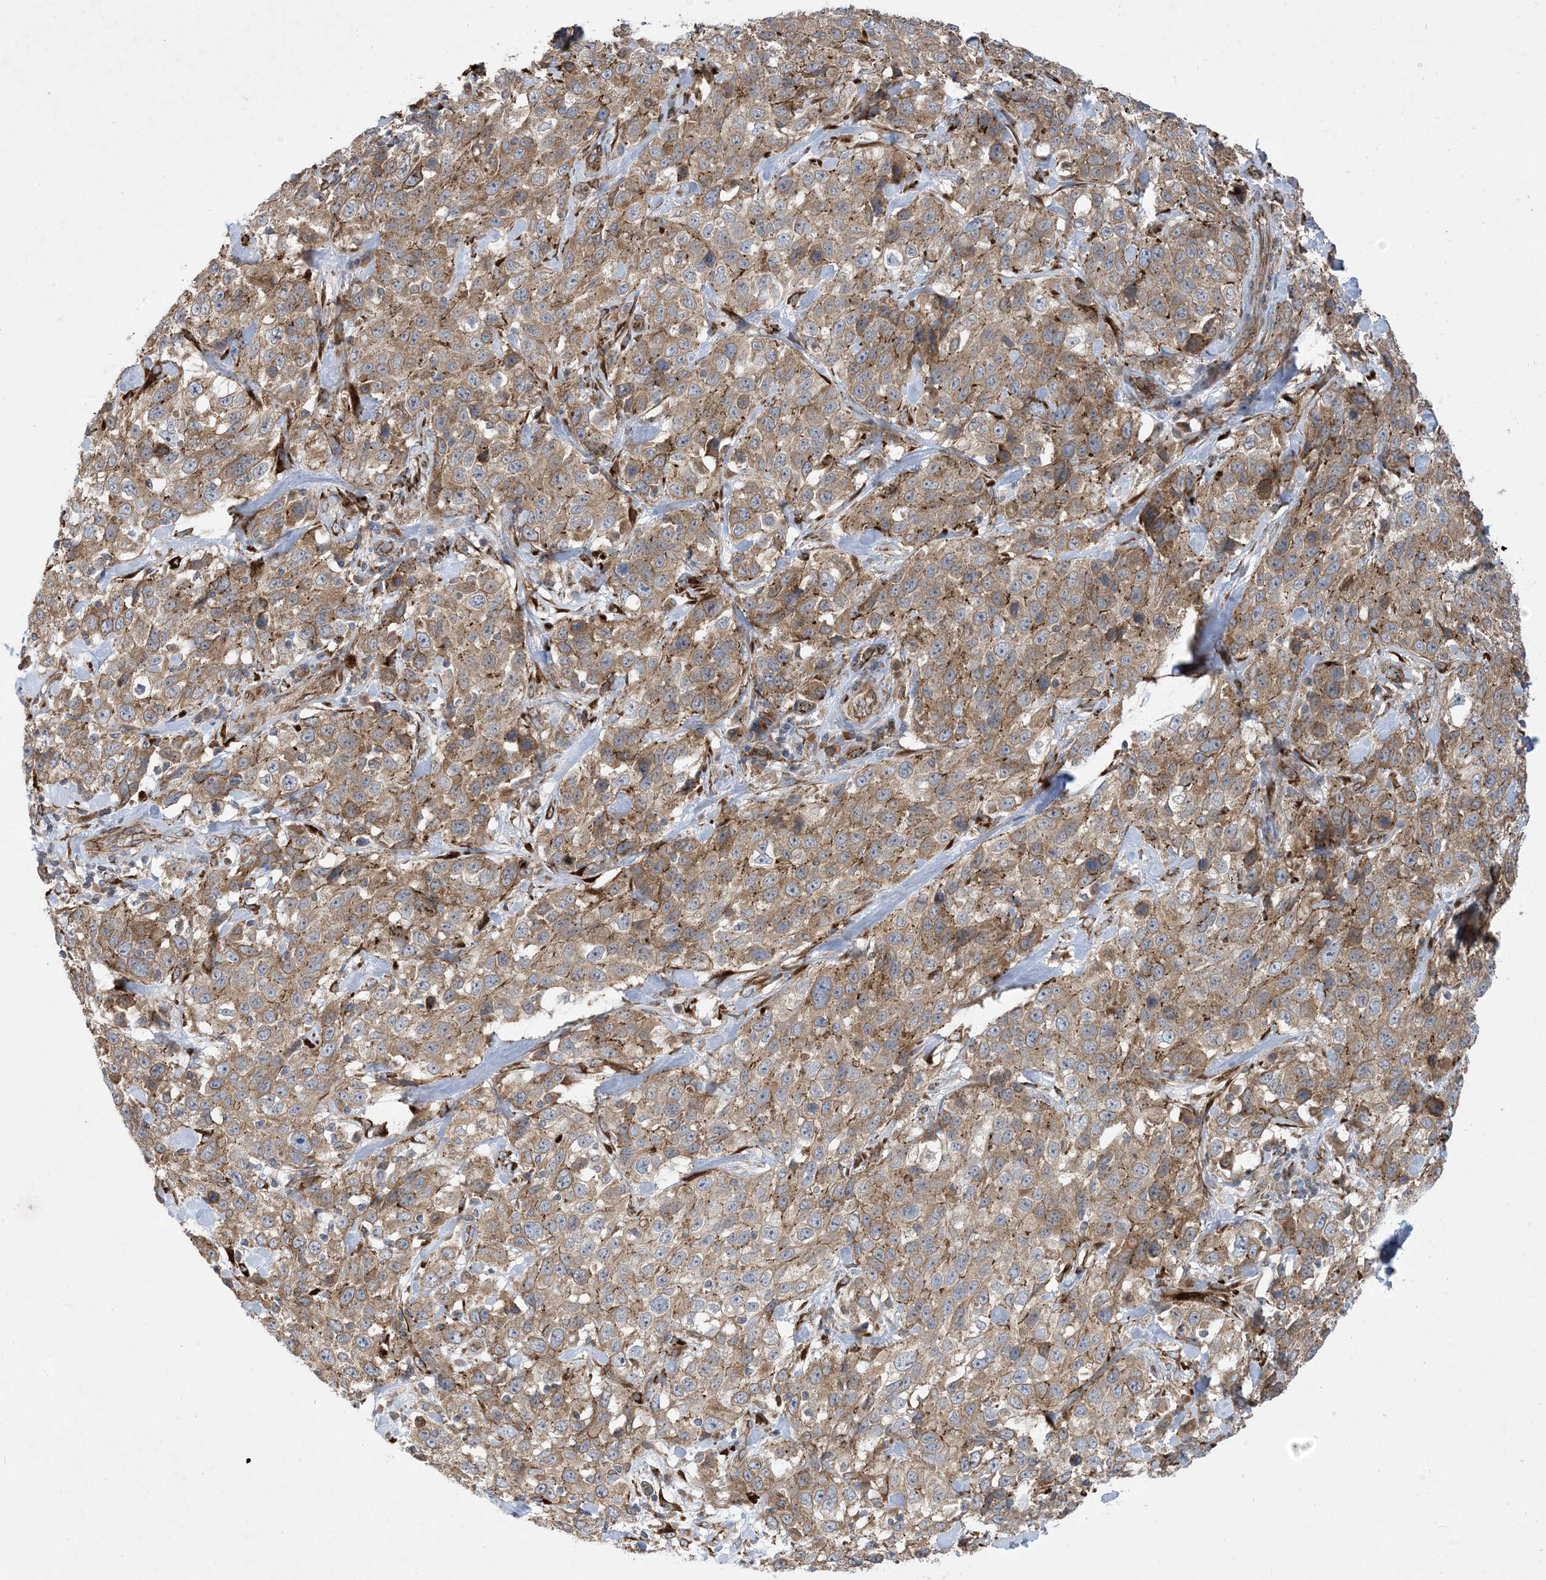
{"staining": {"intensity": "moderate", "quantity": ">75%", "location": "cytoplasmic/membranous"}, "tissue": "stomach cancer", "cell_type": "Tumor cells", "image_type": "cancer", "snomed": [{"axis": "morphology", "description": "Normal tissue, NOS"}, {"axis": "morphology", "description": "Adenocarcinoma, NOS"}, {"axis": "topography", "description": "Lymph node"}, {"axis": "topography", "description": "Stomach"}], "caption": "A brown stain shows moderate cytoplasmic/membranous staining of a protein in adenocarcinoma (stomach) tumor cells. (DAB (3,3'-diaminobenzidine) IHC, brown staining for protein, blue staining for nuclei).", "gene": "OTOP1", "patient": {"sex": "male", "age": 48}}